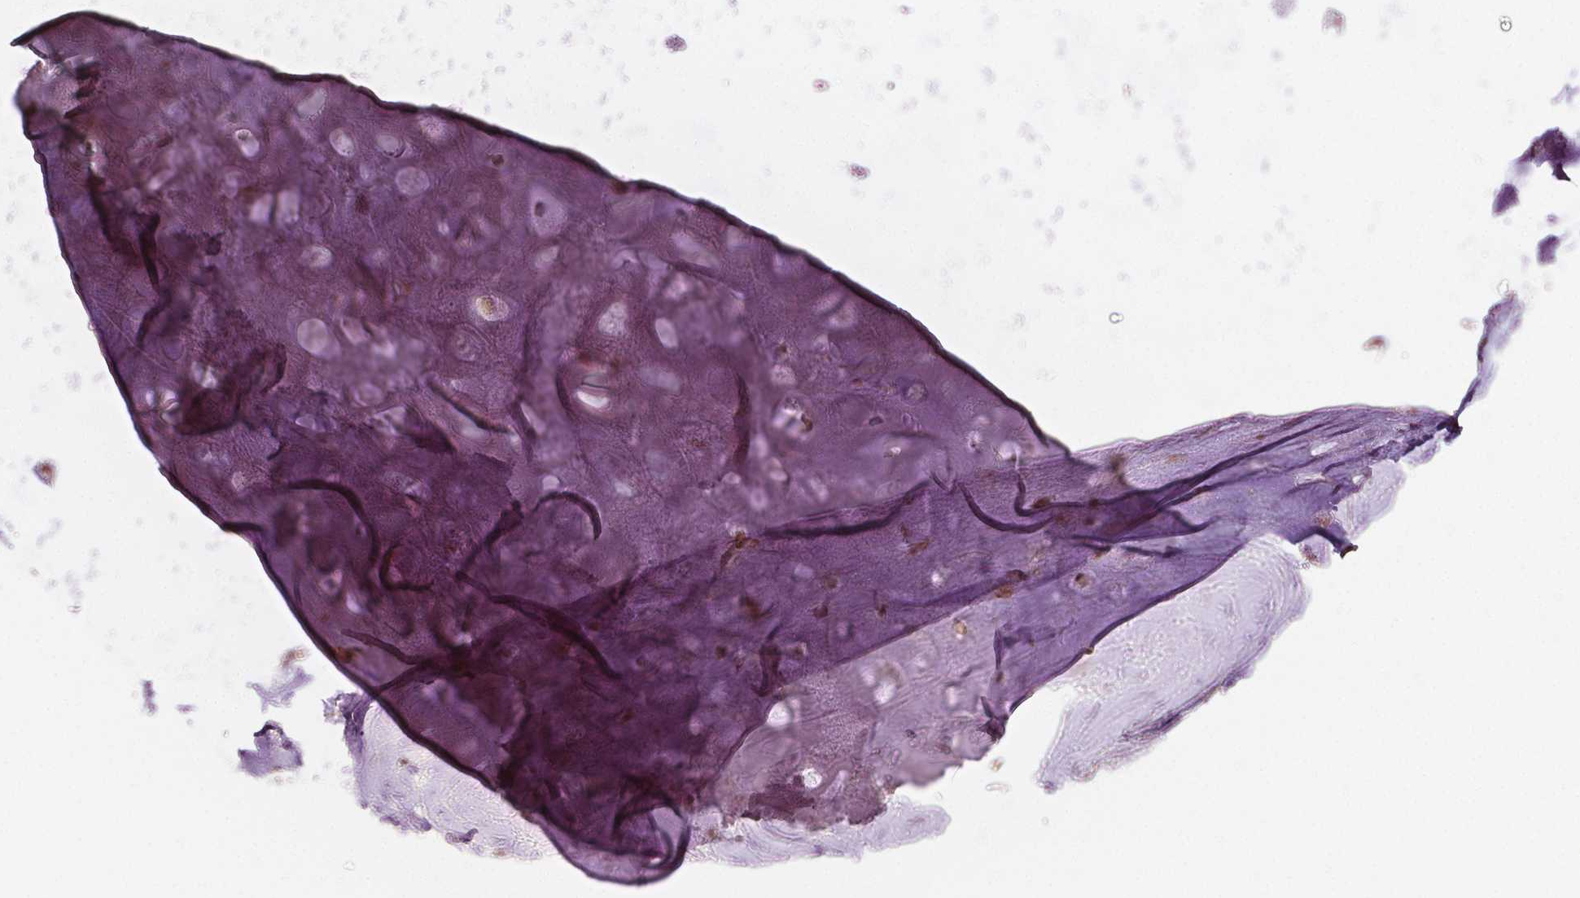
{"staining": {"intensity": "negative", "quantity": "none", "location": "none"}, "tissue": "soft tissue", "cell_type": "Chondrocytes", "image_type": "normal", "snomed": [{"axis": "morphology", "description": "Normal tissue, NOS"}, {"axis": "topography", "description": "Cartilage tissue"}], "caption": "DAB immunohistochemical staining of benign soft tissue displays no significant staining in chondrocytes. (Stains: DAB immunohistochemistry (IHC) with hematoxylin counter stain, Microscopy: brightfield microscopy at high magnification).", "gene": "HMBOX1", "patient": {"sex": "male", "age": 57}}